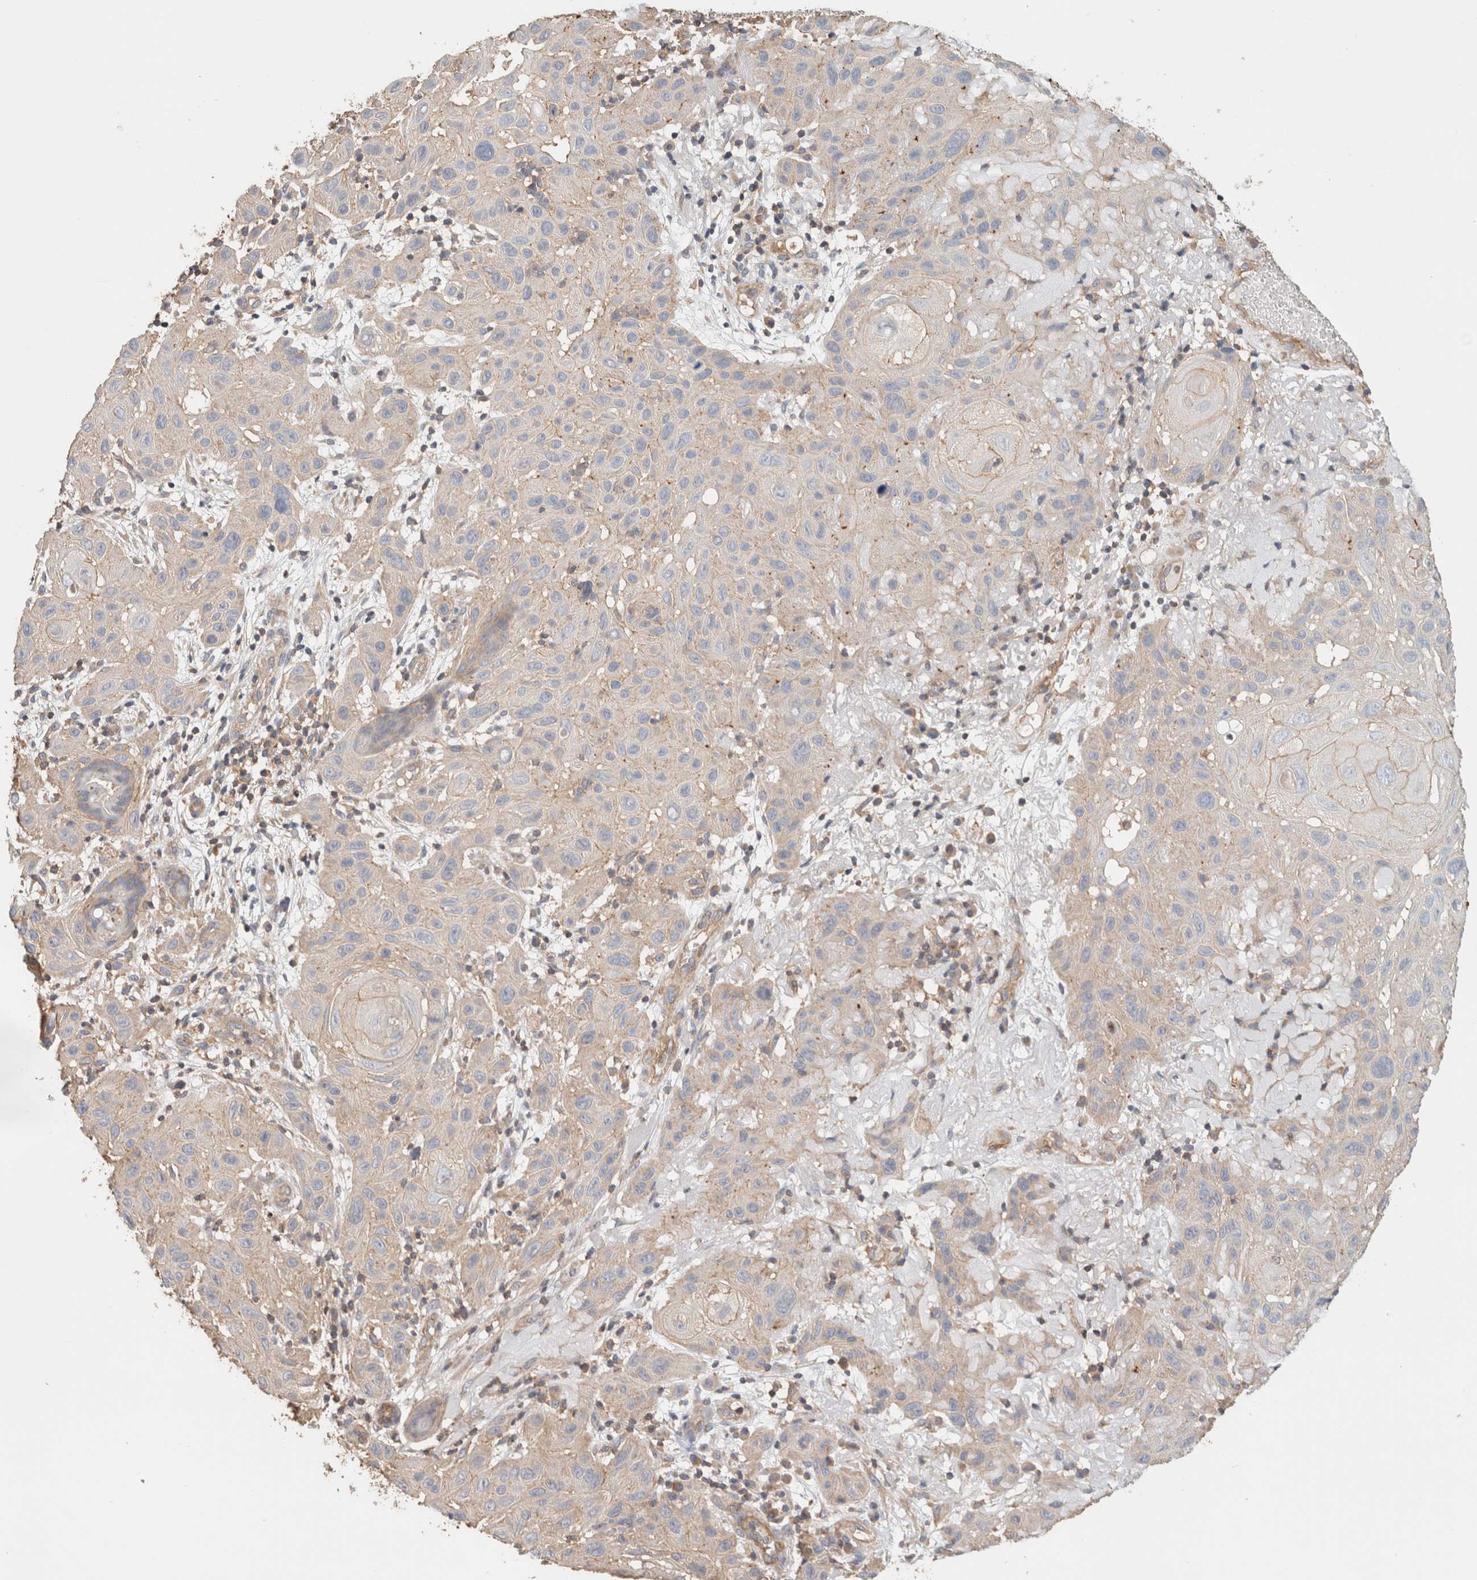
{"staining": {"intensity": "weak", "quantity": "<25%", "location": "cytoplasmic/membranous"}, "tissue": "skin cancer", "cell_type": "Tumor cells", "image_type": "cancer", "snomed": [{"axis": "morphology", "description": "Normal tissue, NOS"}, {"axis": "morphology", "description": "Squamous cell carcinoma, NOS"}, {"axis": "topography", "description": "Skin"}], "caption": "The photomicrograph shows no significant positivity in tumor cells of squamous cell carcinoma (skin).", "gene": "CFAP418", "patient": {"sex": "female", "age": 96}}